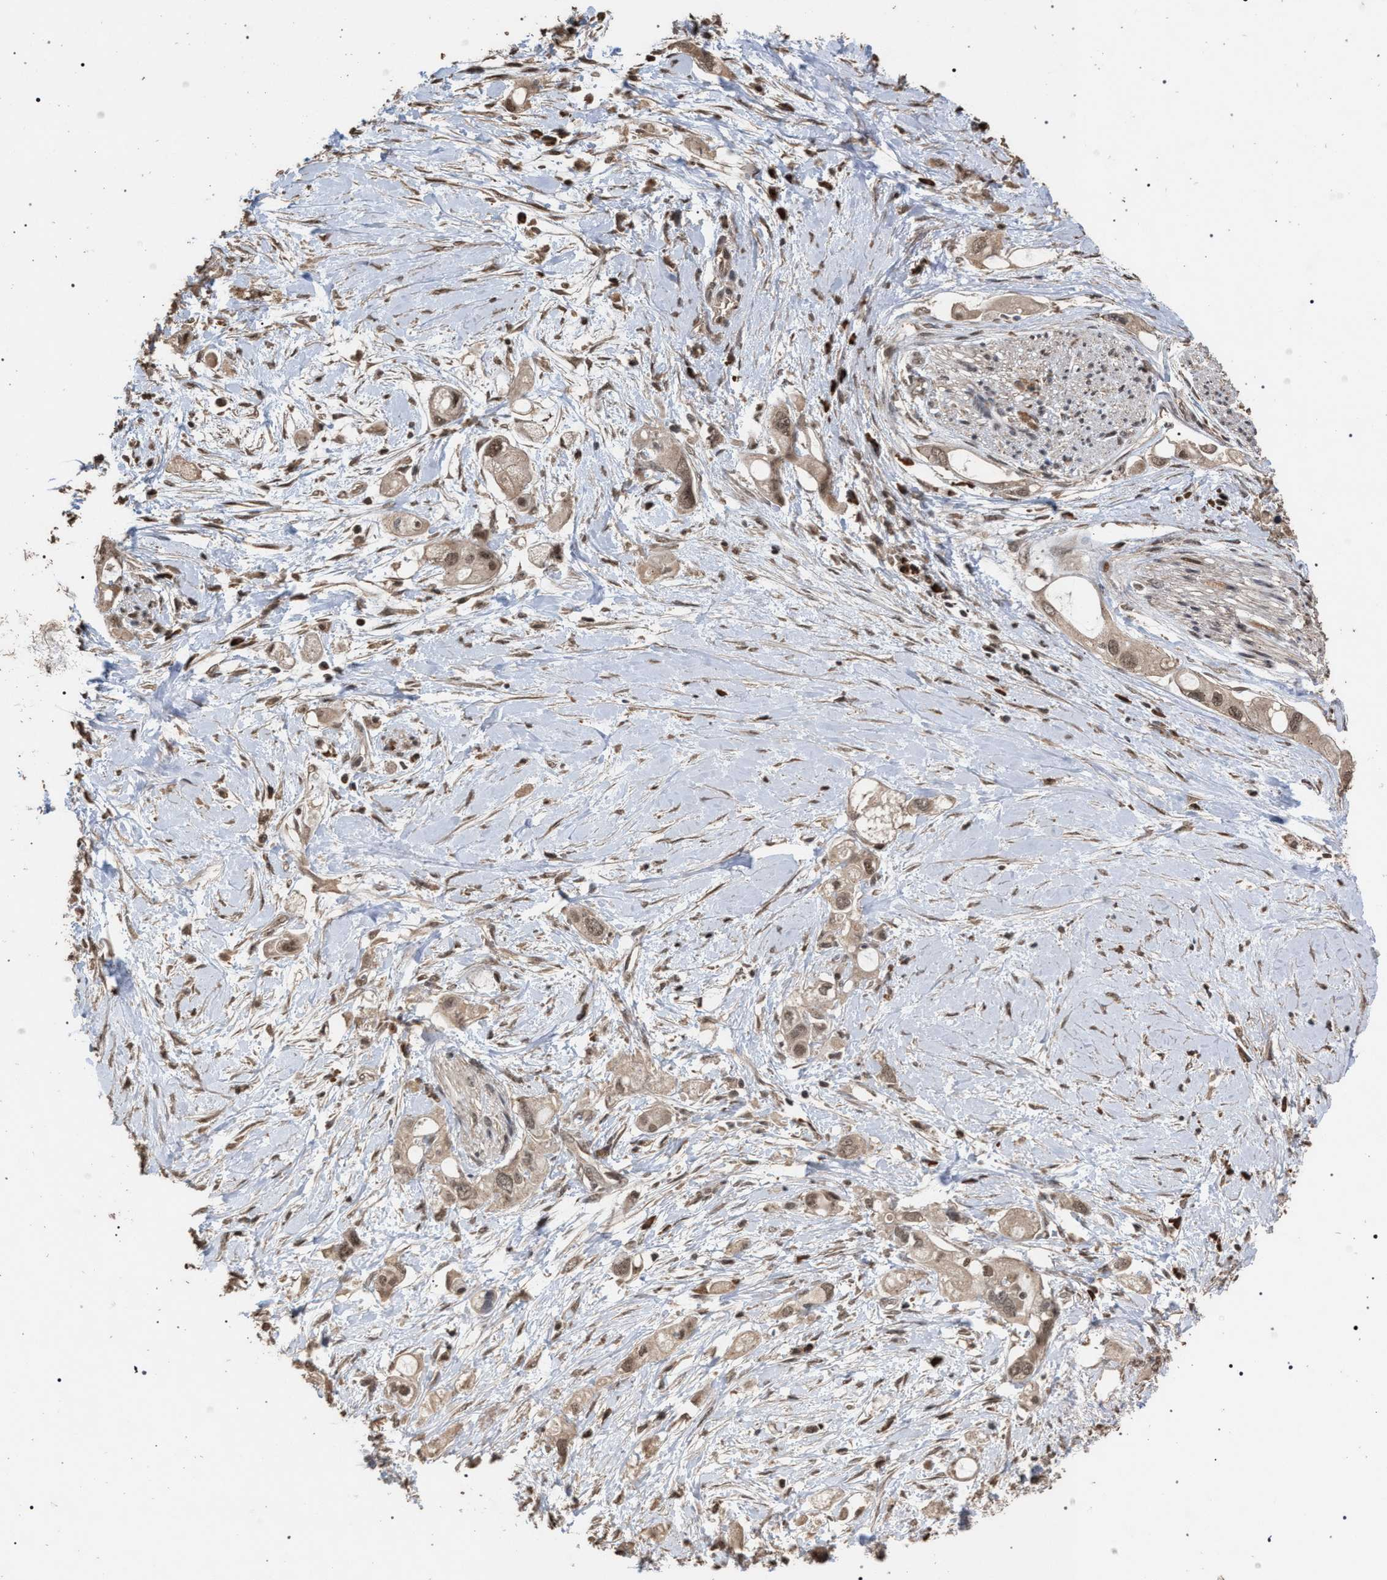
{"staining": {"intensity": "weak", "quantity": ">75%", "location": "cytoplasmic/membranous,nuclear"}, "tissue": "pancreatic cancer", "cell_type": "Tumor cells", "image_type": "cancer", "snomed": [{"axis": "morphology", "description": "Adenocarcinoma, NOS"}, {"axis": "topography", "description": "Pancreas"}], "caption": "Immunohistochemistry (IHC) image of neoplastic tissue: human pancreatic cancer stained using immunohistochemistry reveals low levels of weak protein expression localized specifically in the cytoplasmic/membranous and nuclear of tumor cells, appearing as a cytoplasmic/membranous and nuclear brown color.", "gene": "NAA35", "patient": {"sex": "female", "age": 56}}